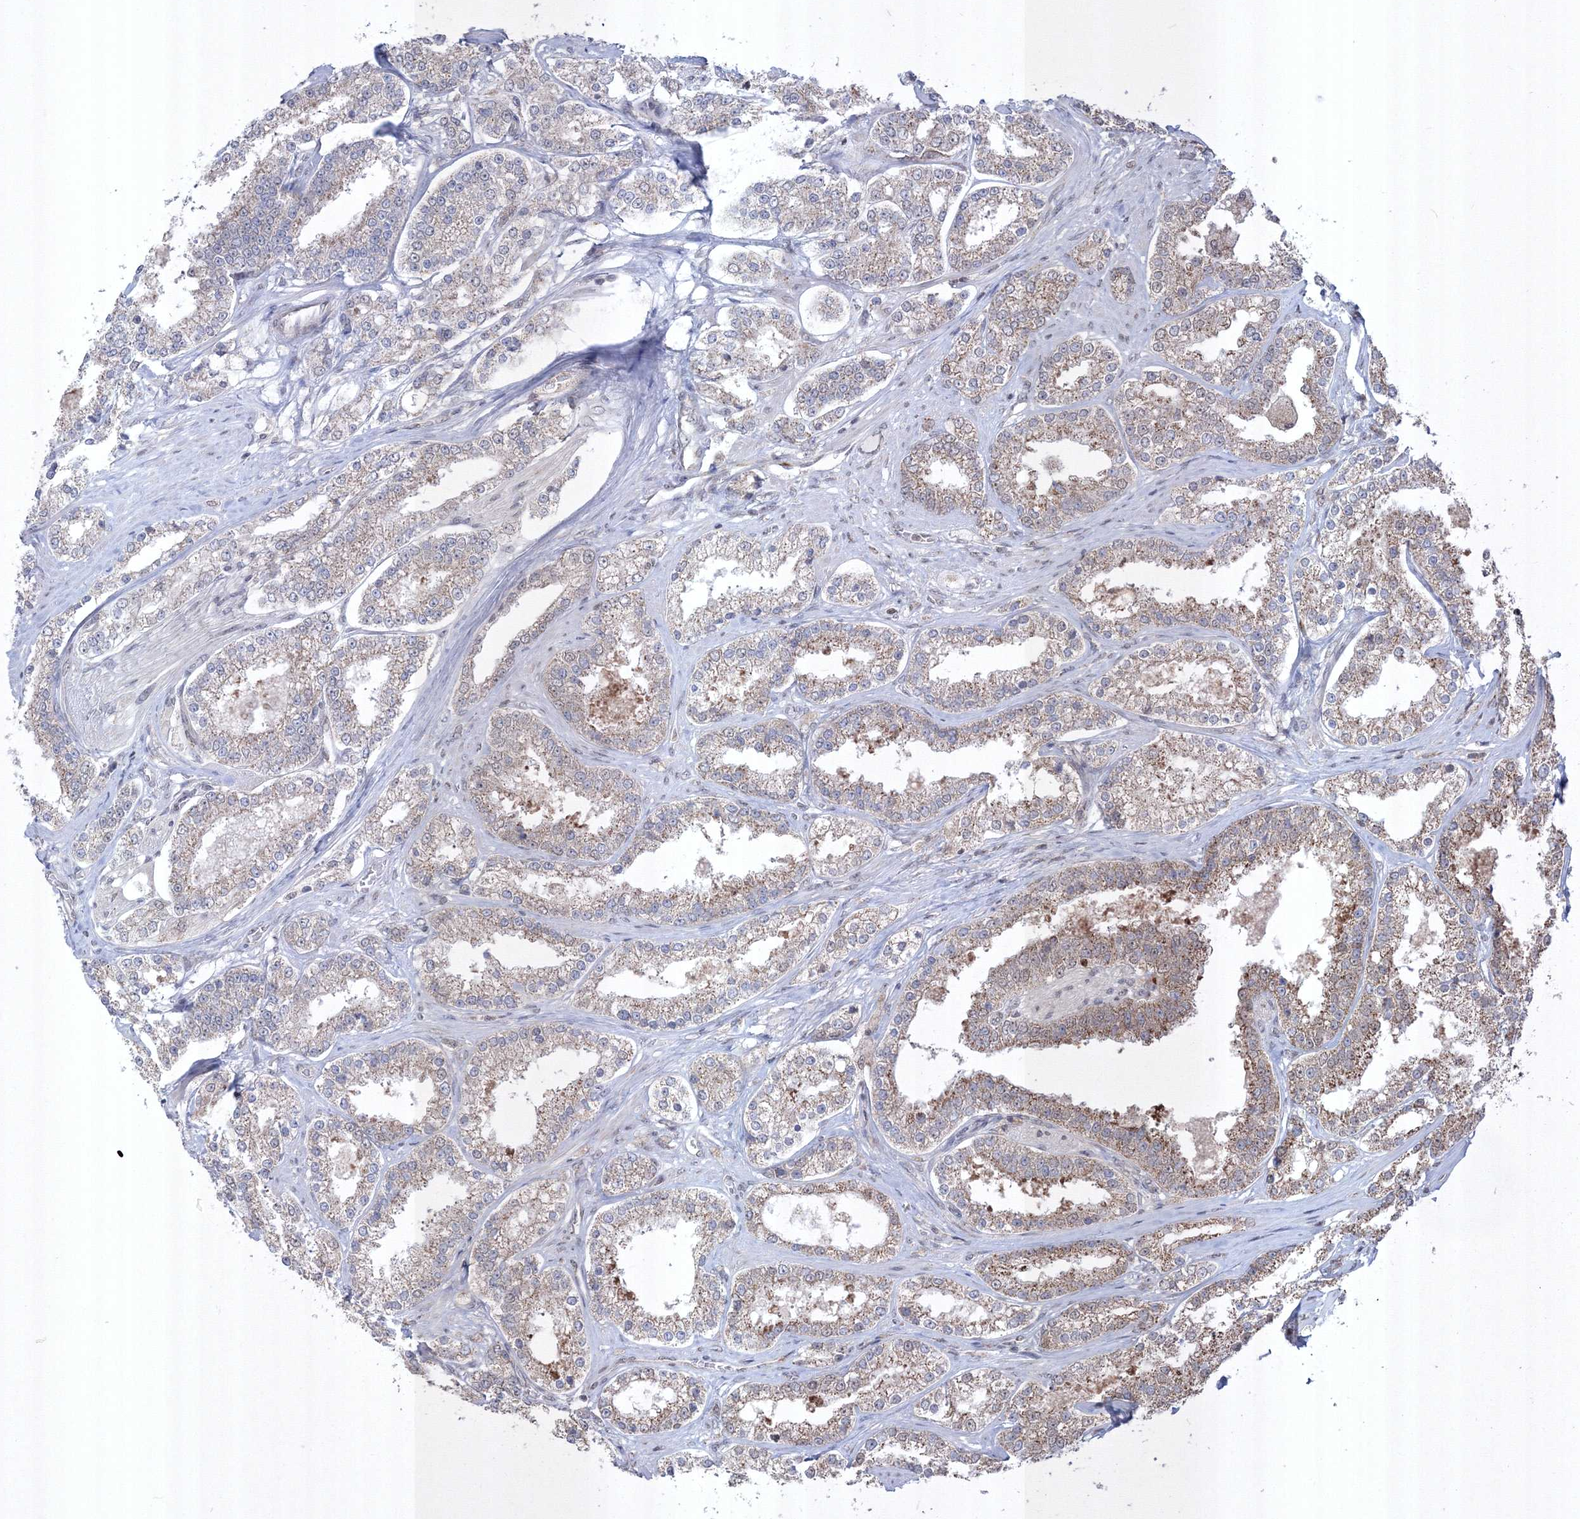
{"staining": {"intensity": "moderate", "quantity": ">75%", "location": "cytoplasmic/membranous"}, "tissue": "prostate cancer", "cell_type": "Tumor cells", "image_type": "cancer", "snomed": [{"axis": "morphology", "description": "Normal tissue, NOS"}, {"axis": "morphology", "description": "Adenocarcinoma, High grade"}, {"axis": "topography", "description": "Prostate"}], "caption": "Prostate cancer stained with DAB (3,3'-diaminobenzidine) IHC shows medium levels of moderate cytoplasmic/membranous staining in about >75% of tumor cells.", "gene": "GRSF1", "patient": {"sex": "male", "age": 83}}